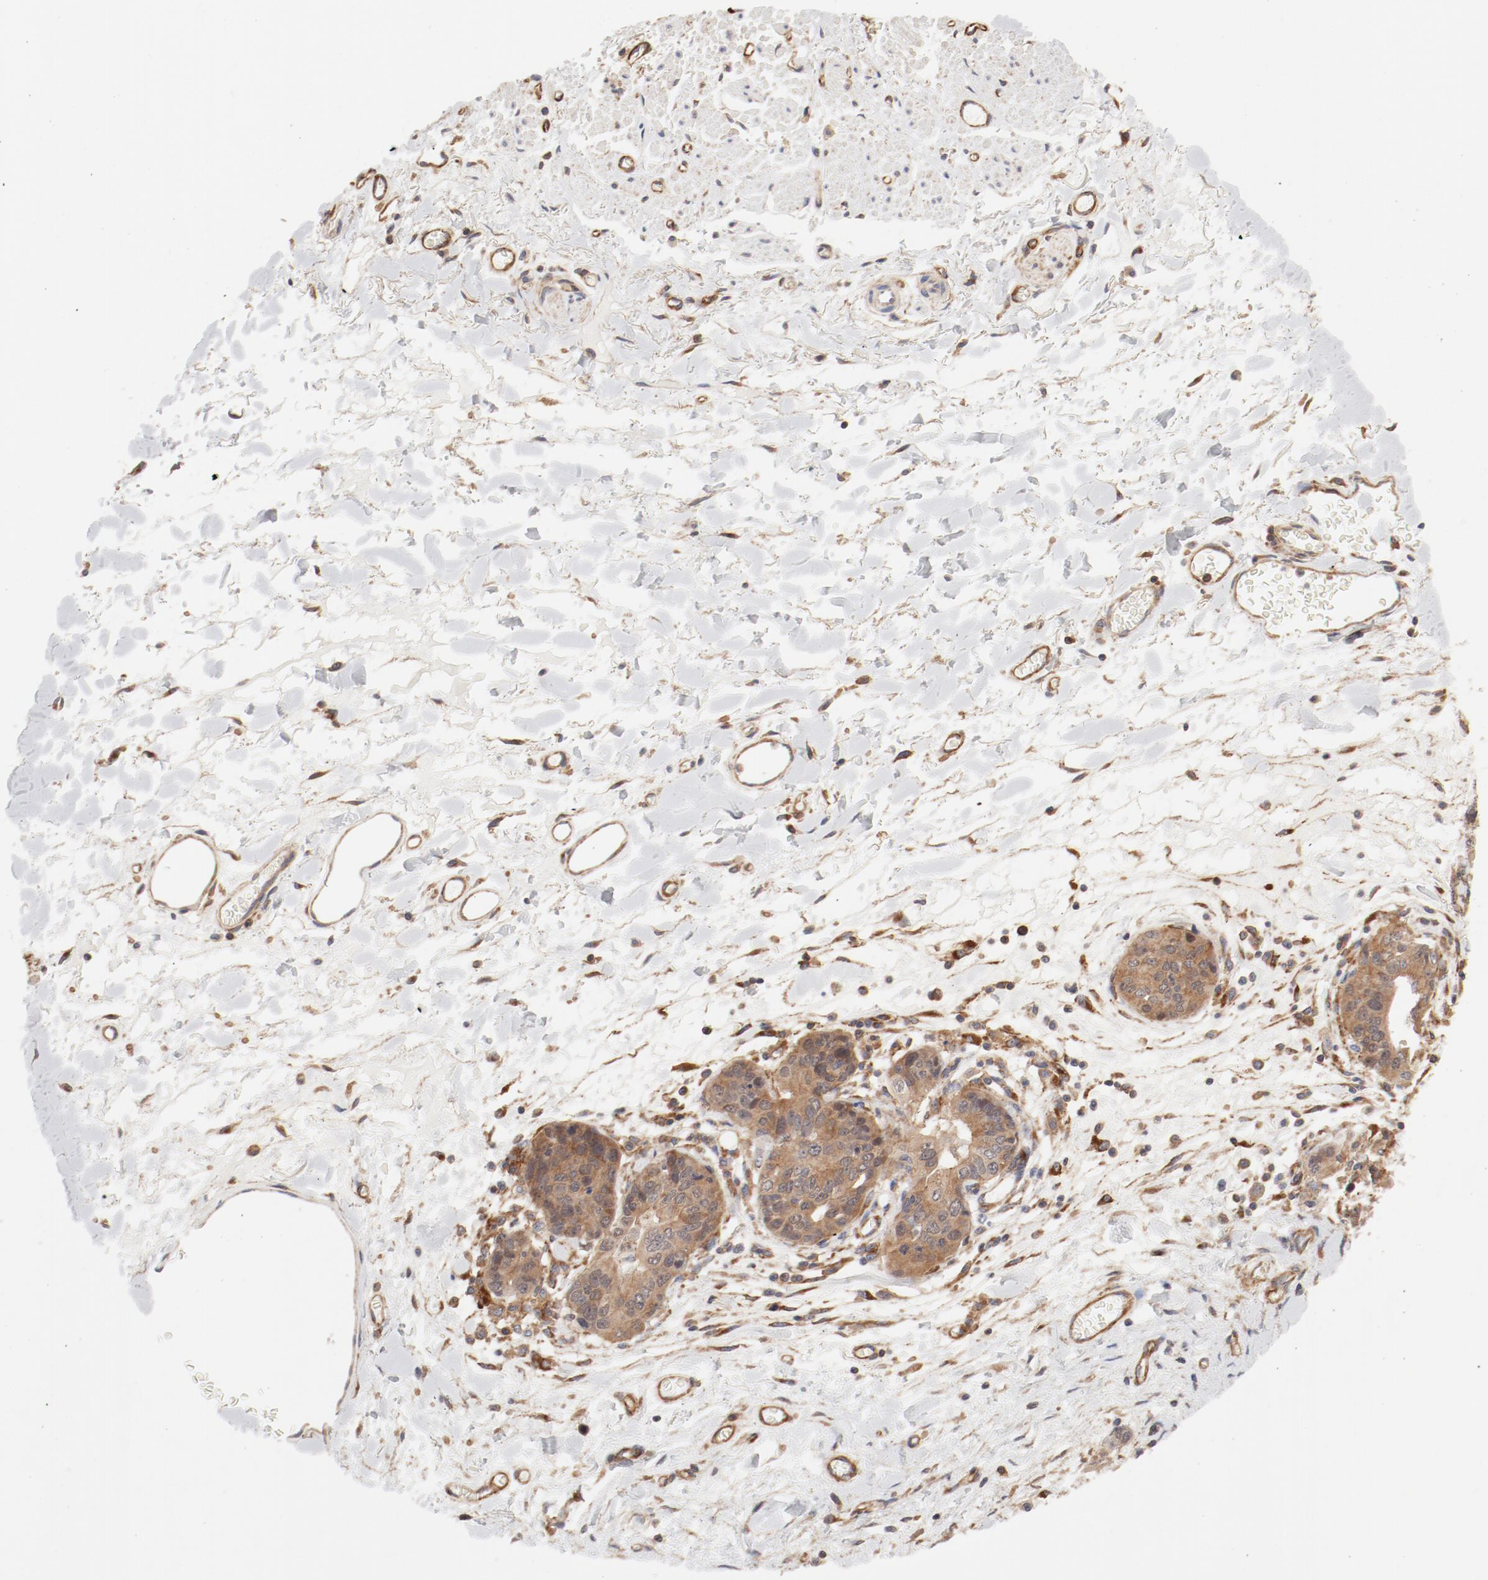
{"staining": {"intensity": "moderate", "quantity": ">75%", "location": "cytoplasmic/membranous"}, "tissue": "stomach cancer", "cell_type": "Tumor cells", "image_type": "cancer", "snomed": [{"axis": "morphology", "description": "Adenocarcinoma, NOS"}, {"axis": "topography", "description": "Esophagus"}, {"axis": "topography", "description": "Stomach"}], "caption": "IHC image of human stomach cancer (adenocarcinoma) stained for a protein (brown), which displays medium levels of moderate cytoplasmic/membranous staining in approximately >75% of tumor cells.", "gene": "AP2A1", "patient": {"sex": "male", "age": 74}}